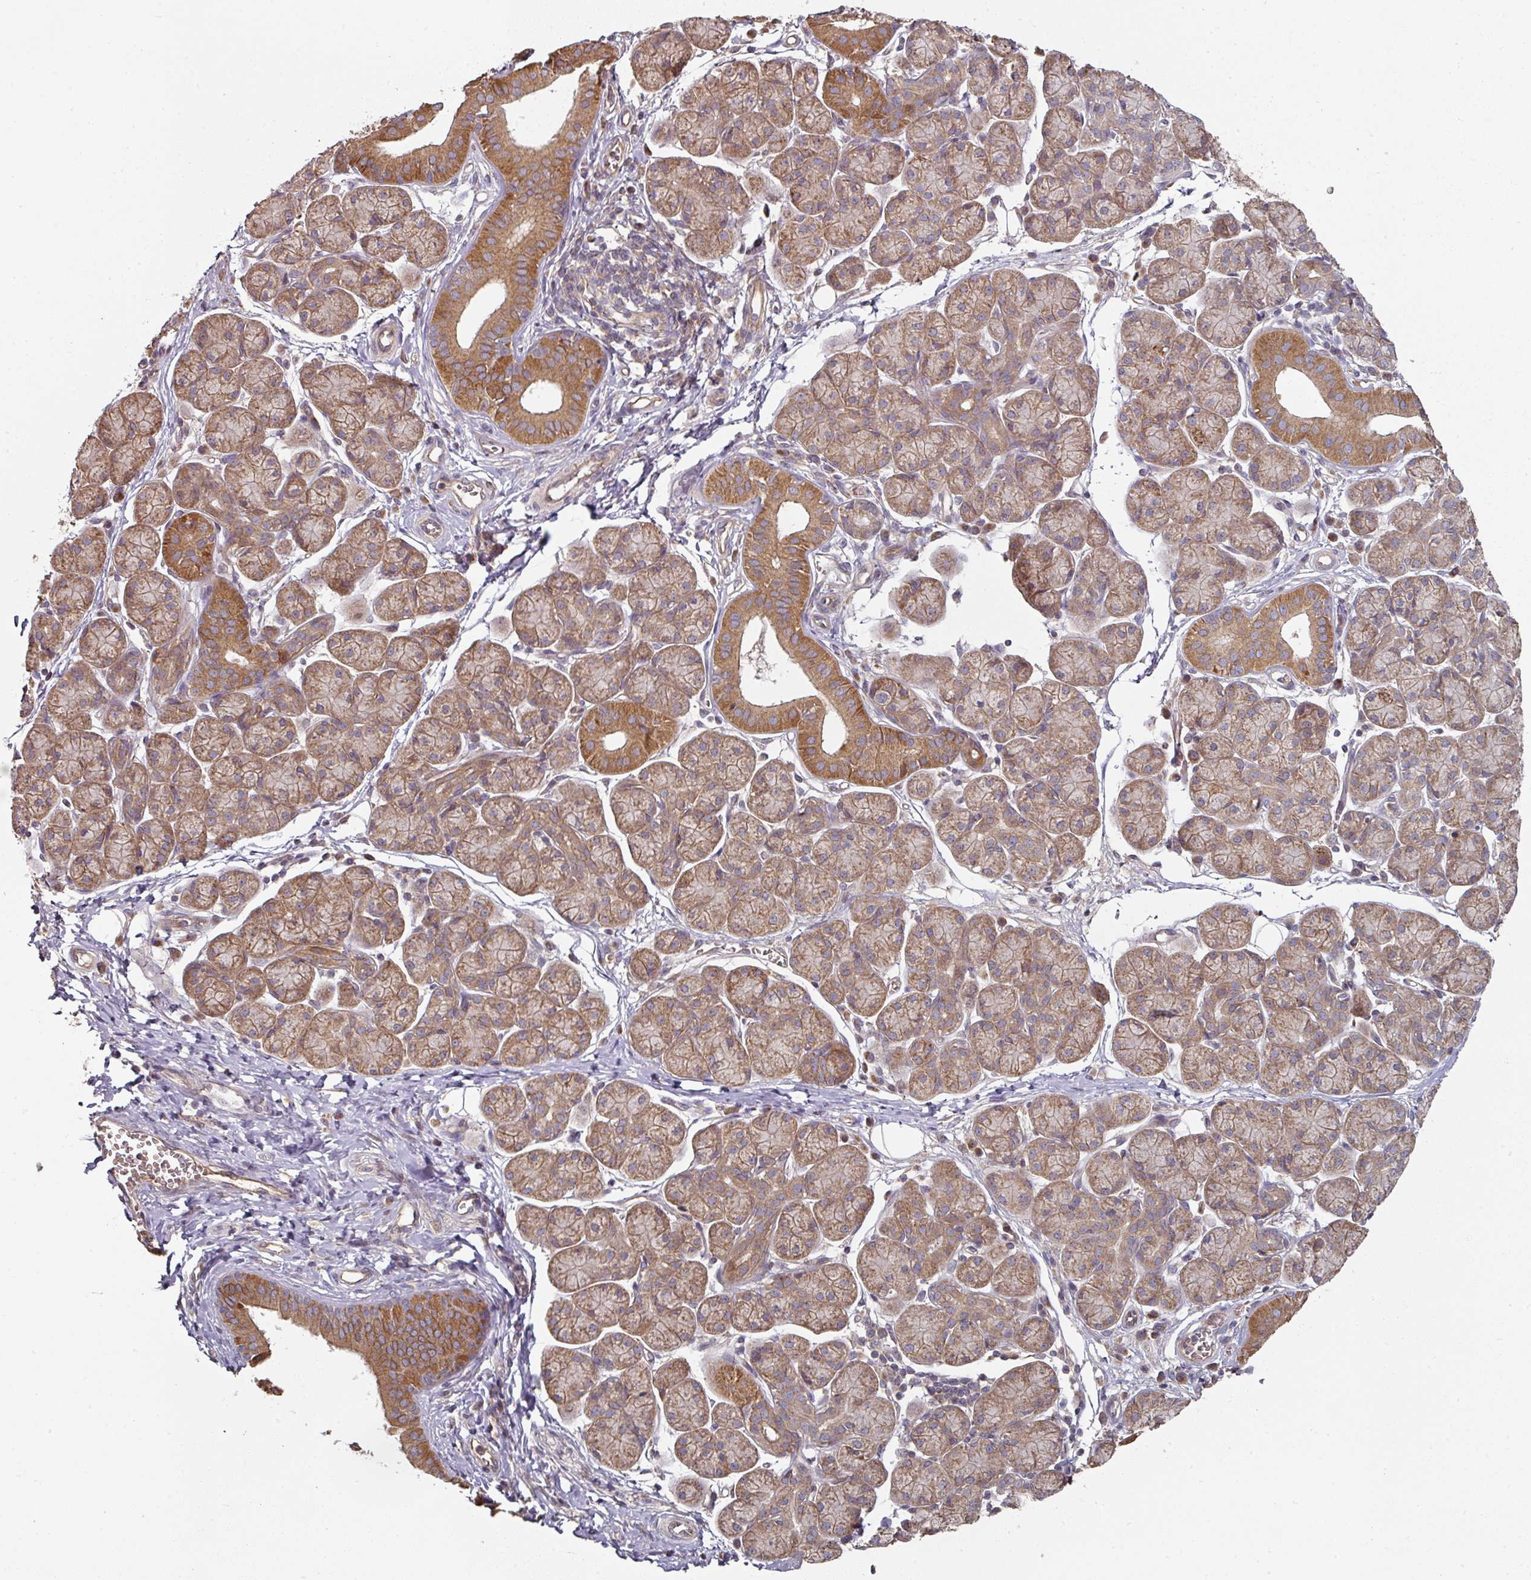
{"staining": {"intensity": "moderate", "quantity": ">75%", "location": "cytoplasmic/membranous"}, "tissue": "salivary gland", "cell_type": "Glandular cells", "image_type": "normal", "snomed": [{"axis": "morphology", "description": "Normal tissue, NOS"}, {"axis": "morphology", "description": "Inflammation, NOS"}, {"axis": "topography", "description": "Lymph node"}, {"axis": "topography", "description": "Salivary gland"}], "caption": "High-power microscopy captured an immunohistochemistry image of normal salivary gland, revealing moderate cytoplasmic/membranous staining in approximately >75% of glandular cells. The staining was performed using DAB to visualize the protein expression in brown, while the nuclei were stained in blue with hematoxylin (Magnification: 20x).", "gene": "DNAJC7", "patient": {"sex": "male", "age": 3}}